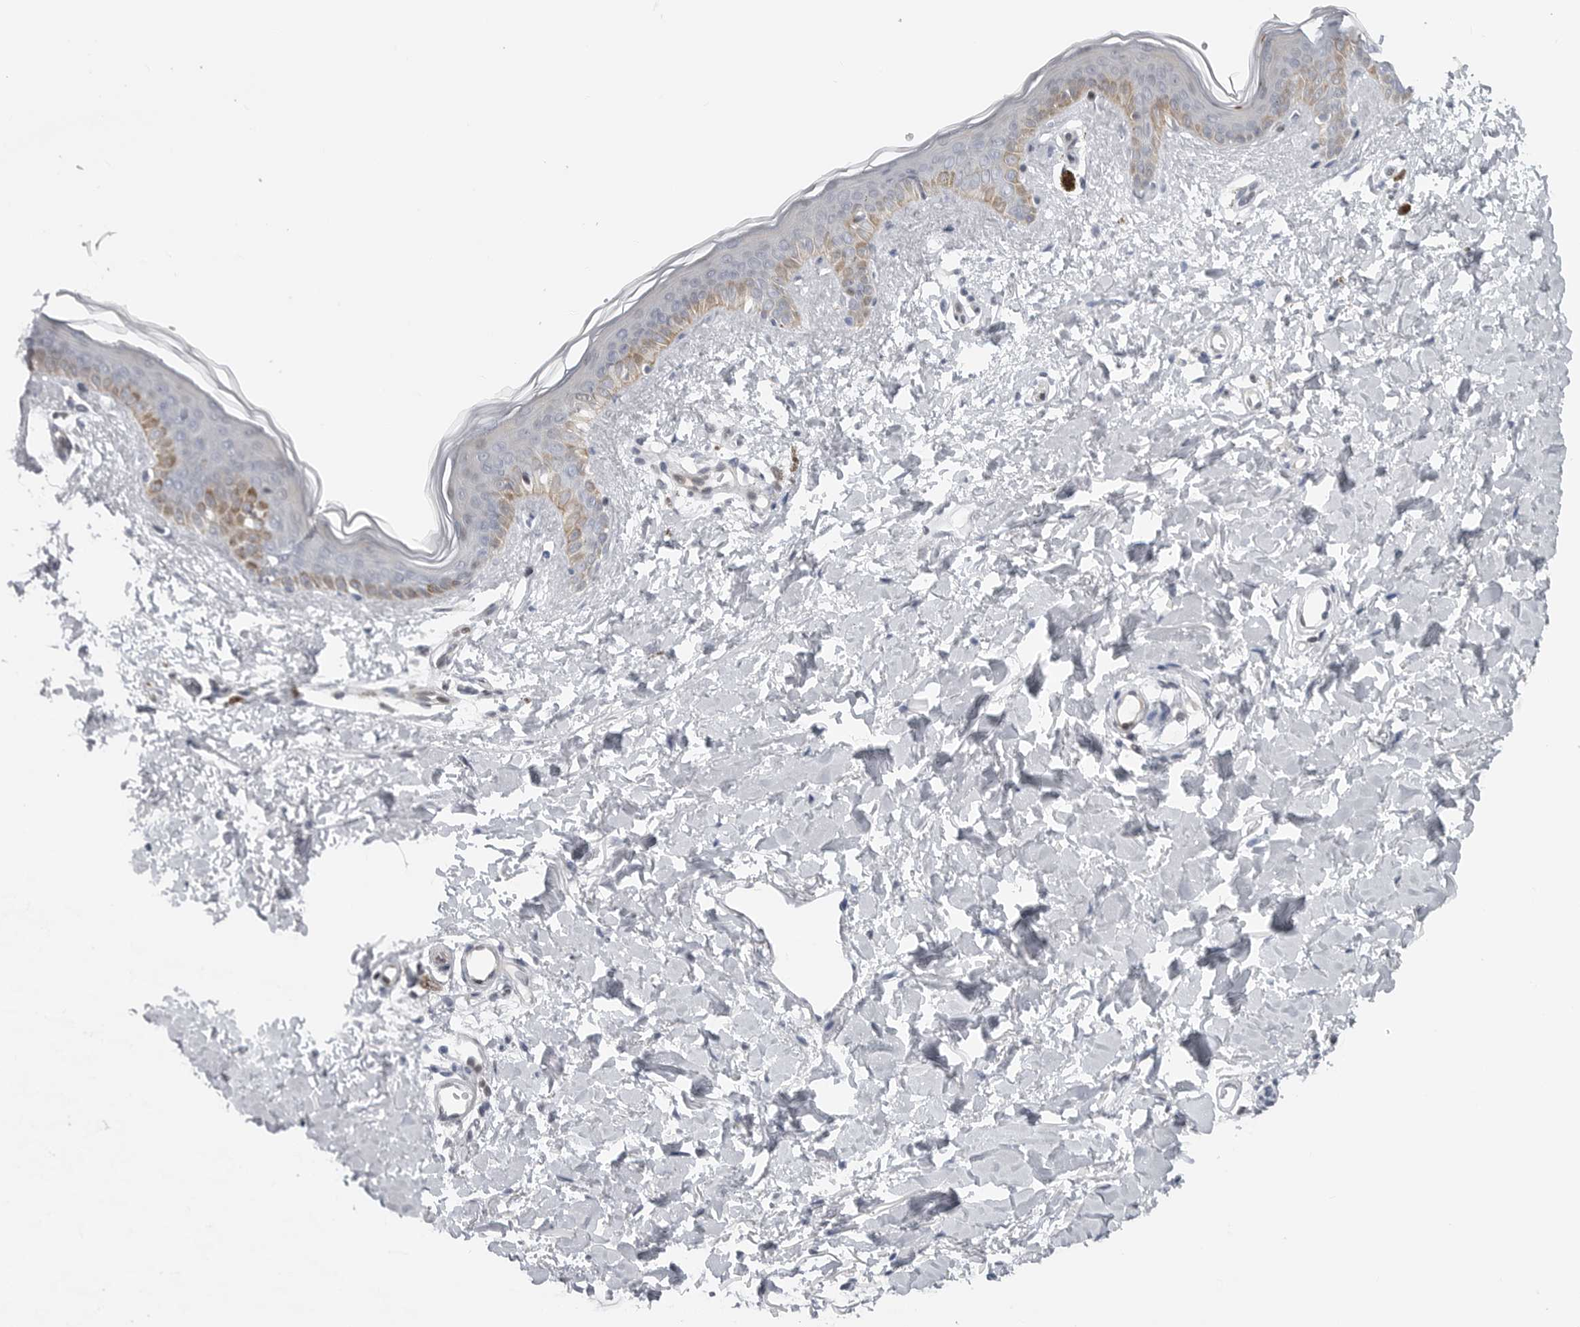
{"staining": {"intensity": "negative", "quantity": "none", "location": "none"}, "tissue": "skin", "cell_type": "Fibroblasts", "image_type": "normal", "snomed": [{"axis": "morphology", "description": "Normal tissue, NOS"}, {"axis": "topography", "description": "Skin"}], "caption": "High power microscopy micrograph of an immunohistochemistry image of unremarkable skin, revealing no significant expression in fibroblasts.", "gene": "FAM135B", "patient": {"sex": "female", "age": 46}}